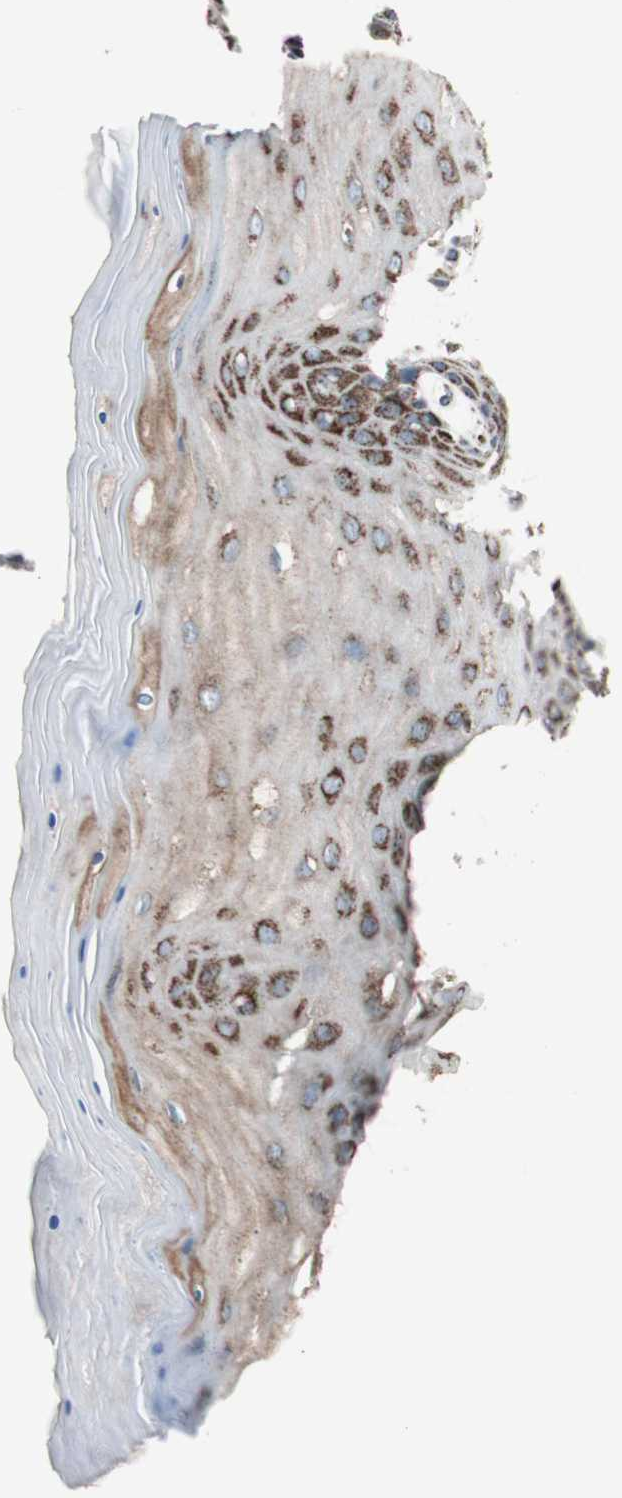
{"staining": {"intensity": "strong", "quantity": ">75%", "location": "cytoplasmic/membranous"}, "tissue": "cervix", "cell_type": "Glandular cells", "image_type": "normal", "snomed": [{"axis": "morphology", "description": "Normal tissue, NOS"}, {"axis": "topography", "description": "Cervix"}], "caption": "IHC staining of normal cervix, which shows high levels of strong cytoplasmic/membranous positivity in about >75% of glandular cells indicating strong cytoplasmic/membranous protein staining. The staining was performed using DAB (3,3'-diaminobenzidine) (brown) for protein detection and nuclei were counterstained in hematoxylin (blue).", "gene": "PCSK4", "patient": {"sex": "female", "age": 55}}